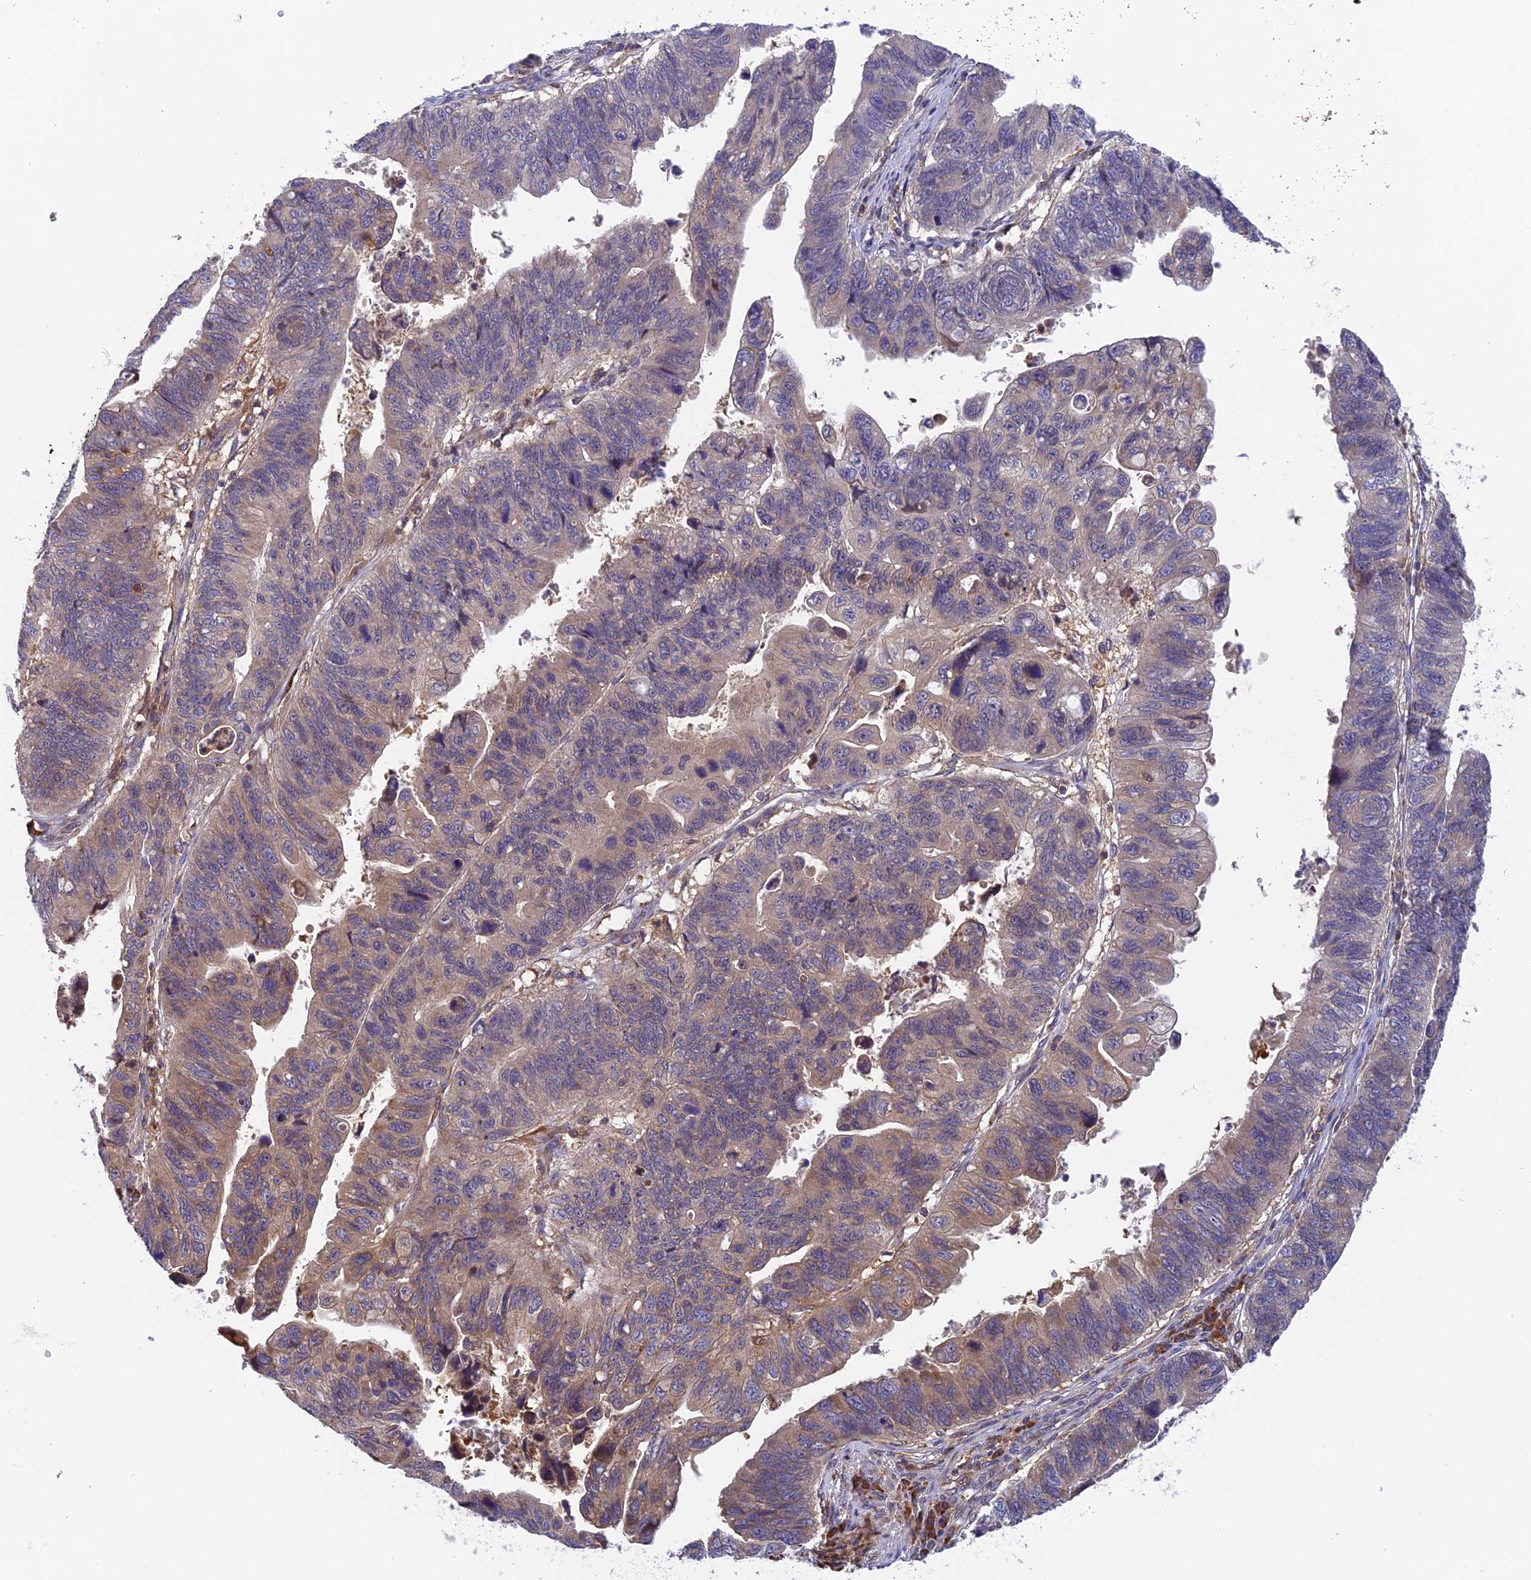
{"staining": {"intensity": "weak", "quantity": "25%-75%", "location": "cytoplasmic/membranous"}, "tissue": "stomach cancer", "cell_type": "Tumor cells", "image_type": "cancer", "snomed": [{"axis": "morphology", "description": "Adenocarcinoma, NOS"}, {"axis": "topography", "description": "Stomach"}], "caption": "High-magnification brightfield microscopy of stomach adenocarcinoma stained with DAB (brown) and counterstained with hematoxylin (blue). tumor cells exhibit weak cytoplasmic/membranous expression is appreciated in approximately25%-75% of cells.", "gene": "IPO5", "patient": {"sex": "male", "age": 59}}